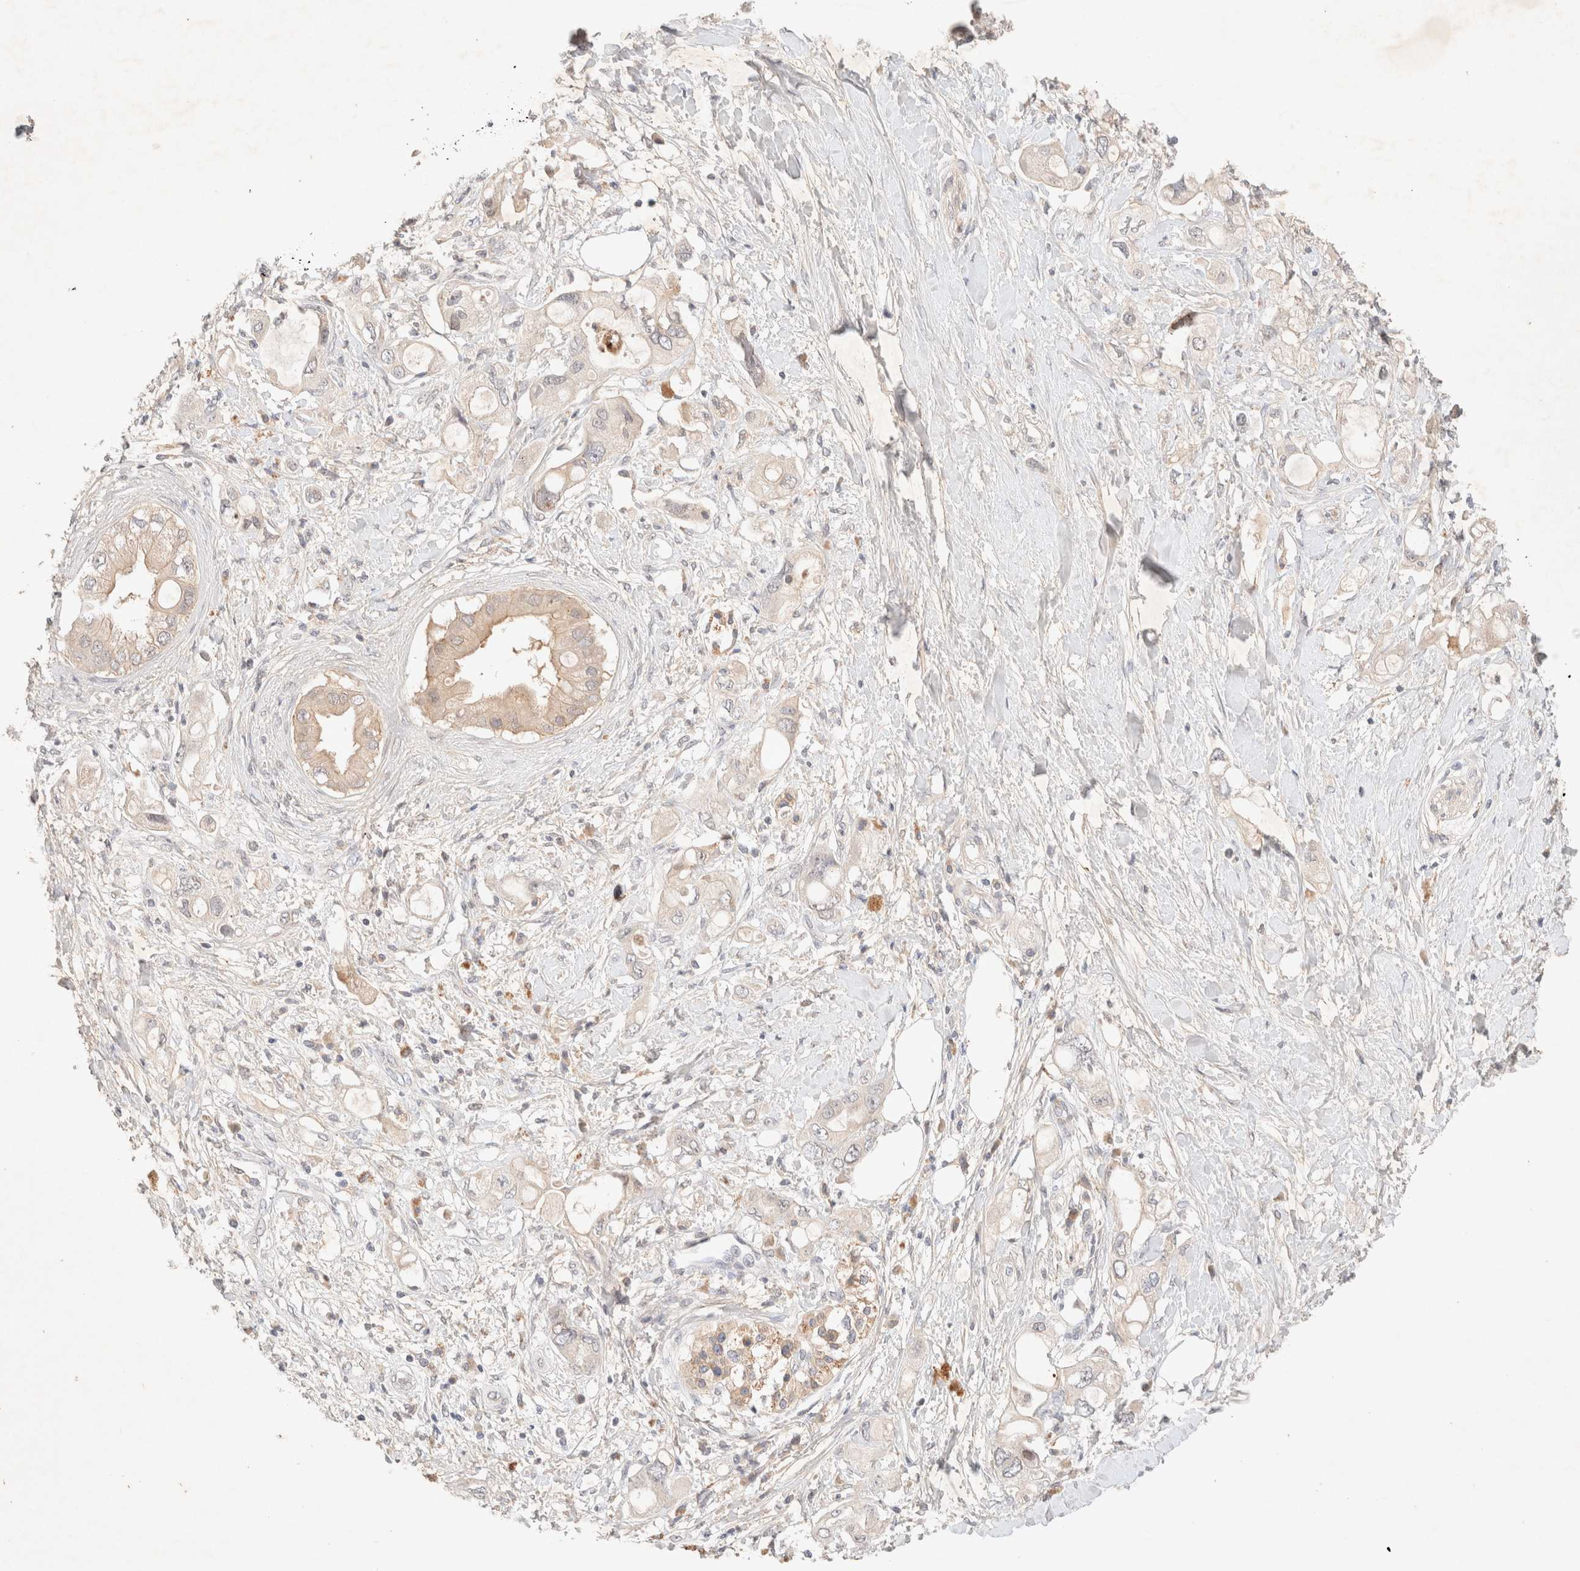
{"staining": {"intensity": "weak", "quantity": "<25%", "location": "cytoplasmic/membranous"}, "tissue": "pancreatic cancer", "cell_type": "Tumor cells", "image_type": "cancer", "snomed": [{"axis": "morphology", "description": "Adenocarcinoma, NOS"}, {"axis": "topography", "description": "Pancreas"}], "caption": "The histopathology image demonstrates no staining of tumor cells in pancreatic adenocarcinoma.", "gene": "SARM1", "patient": {"sex": "female", "age": 56}}